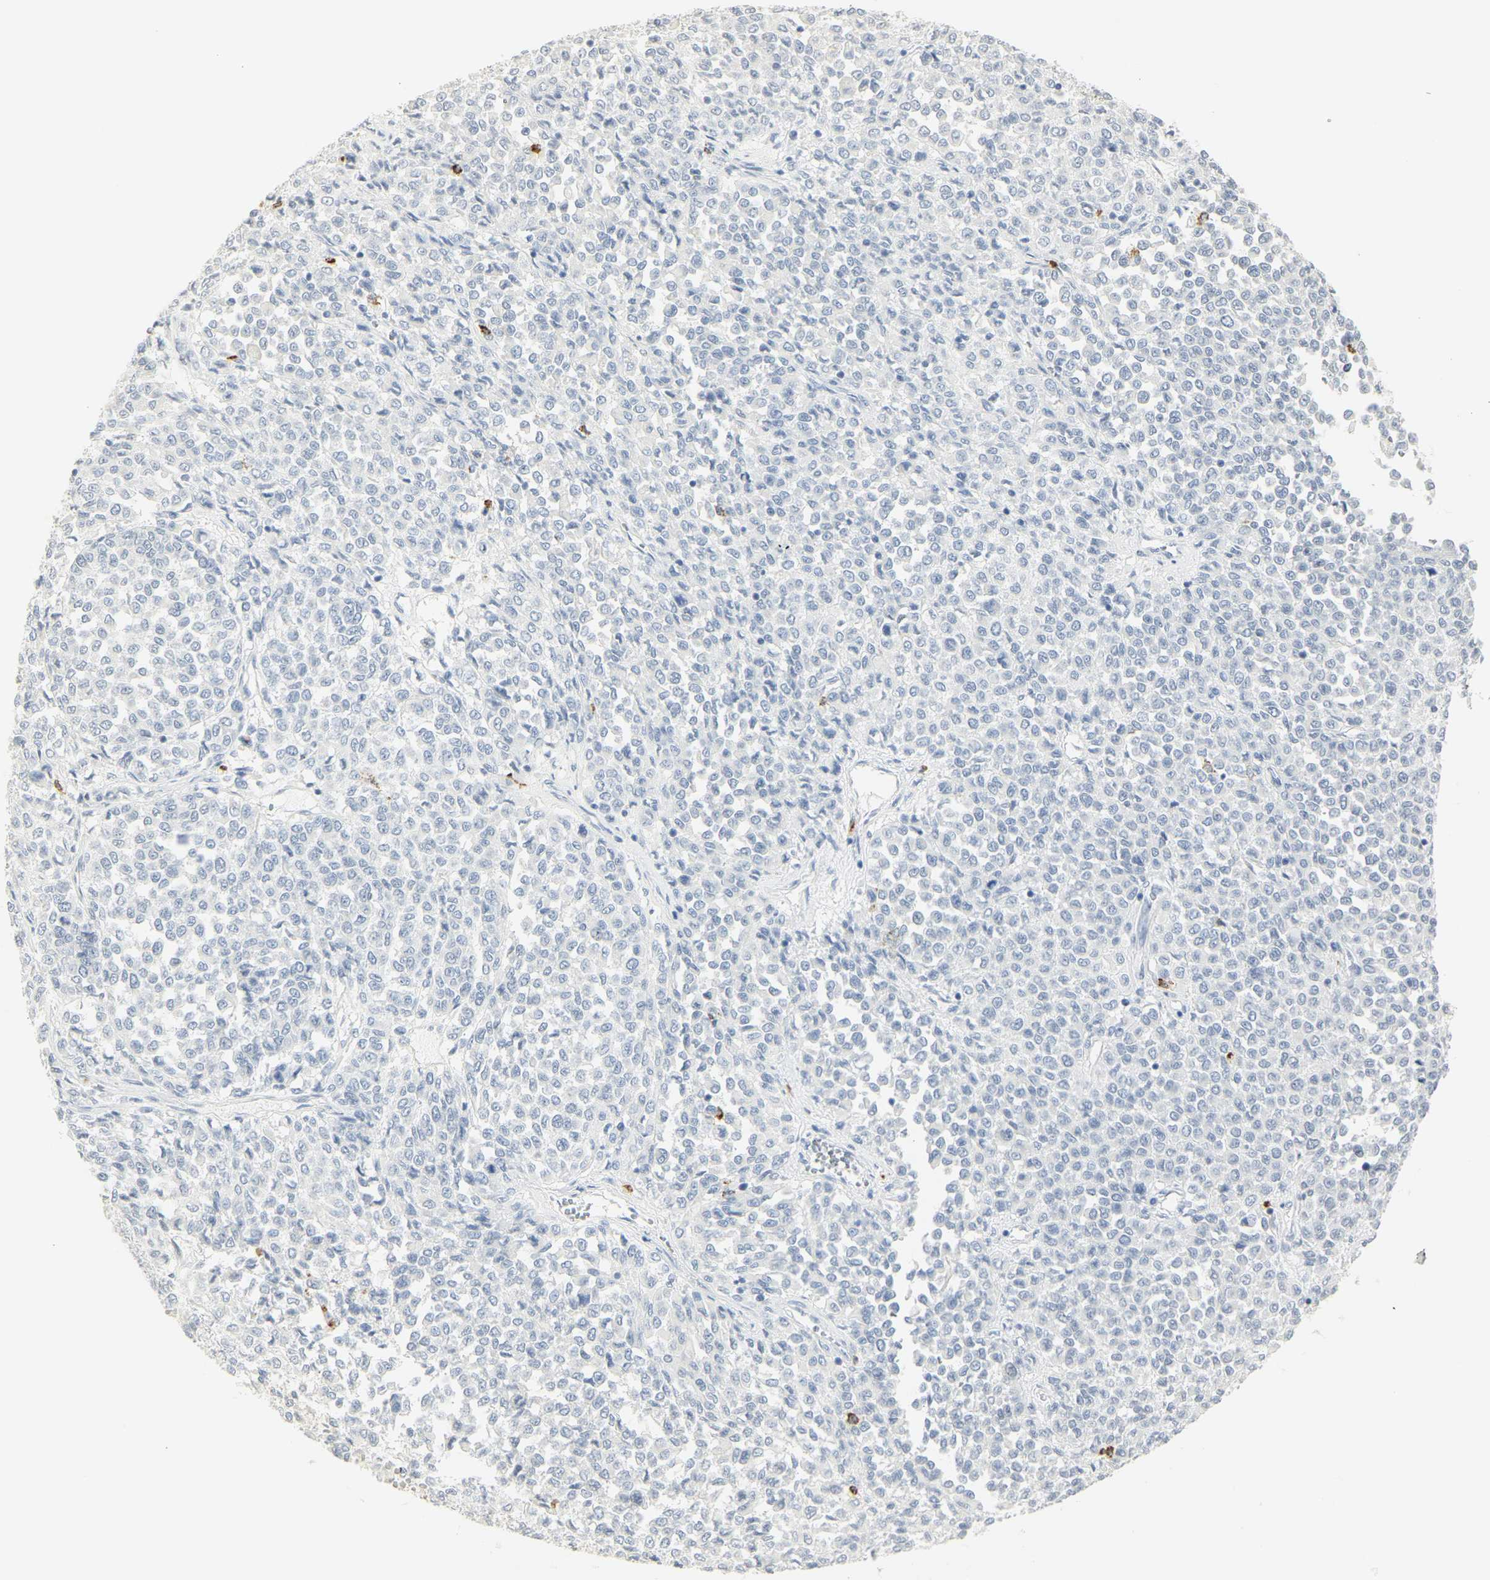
{"staining": {"intensity": "negative", "quantity": "none", "location": "none"}, "tissue": "melanoma", "cell_type": "Tumor cells", "image_type": "cancer", "snomed": [{"axis": "morphology", "description": "Malignant melanoma, Metastatic site"}, {"axis": "topography", "description": "Pancreas"}], "caption": "A histopathology image of melanoma stained for a protein reveals no brown staining in tumor cells.", "gene": "MPO", "patient": {"sex": "female", "age": 30}}